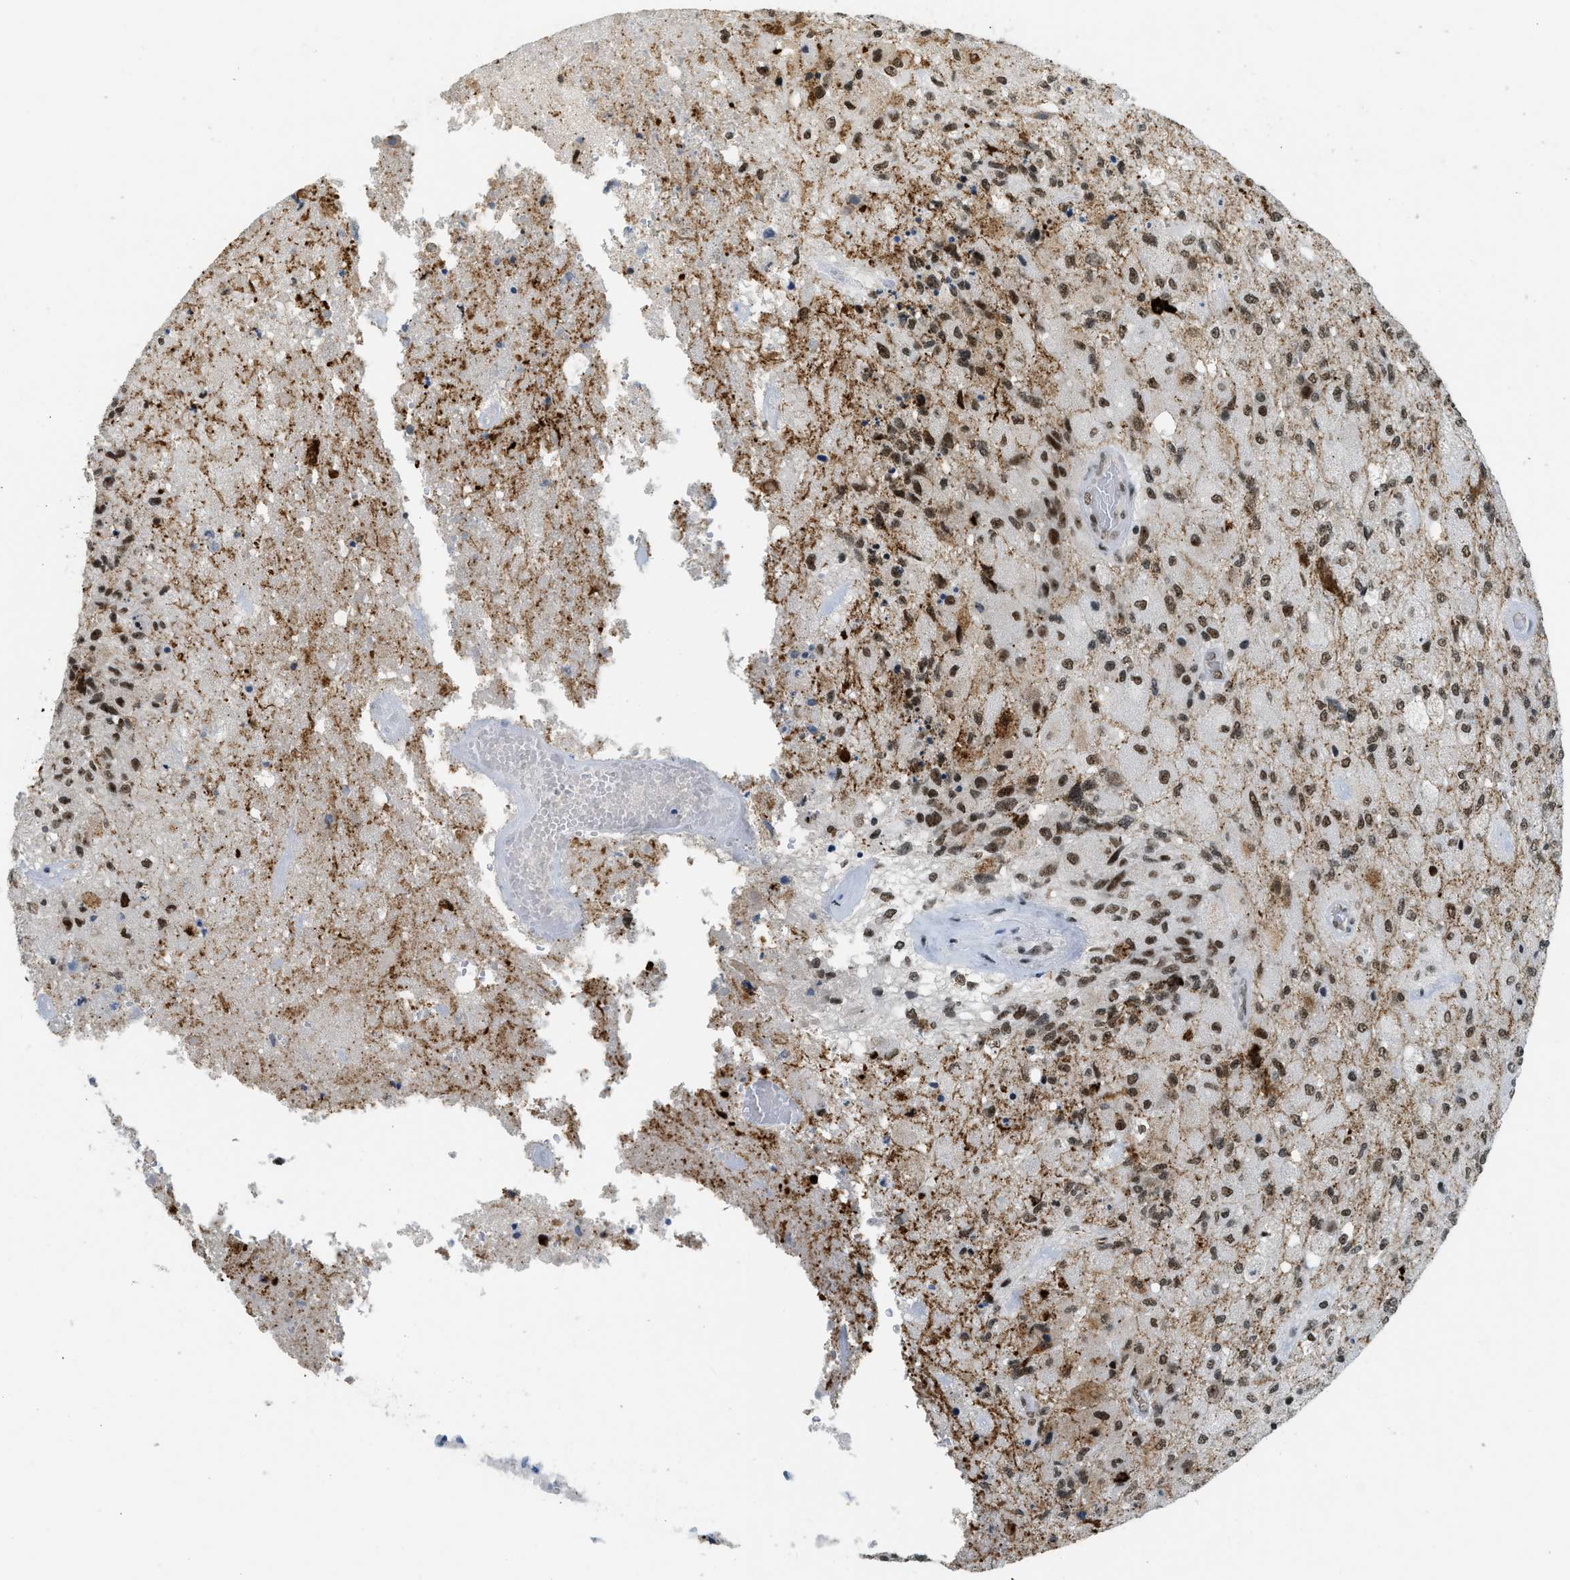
{"staining": {"intensity": "moderate", "quantity": ">75%", "location": "nuclear"}, "tissue": "glioma", "cell_type": "Tumor cells", "image_type": "cancer", "snomed": [{"axis": "morphology", "description": "Normal tissue, NOS"}, {"axis": "morphology", "description": "Glioma, malignant, High grade"}, {"axis": "topography", "description": "Cerebral cortex"}], "caption": "Immunohistochemistry (DAB) staining of glioma exhibits moderate nuclear protein positivity in approximately >75% of tumor cells.", "gene": "URB1", "patient": {"sex": "male", "age": 77}}